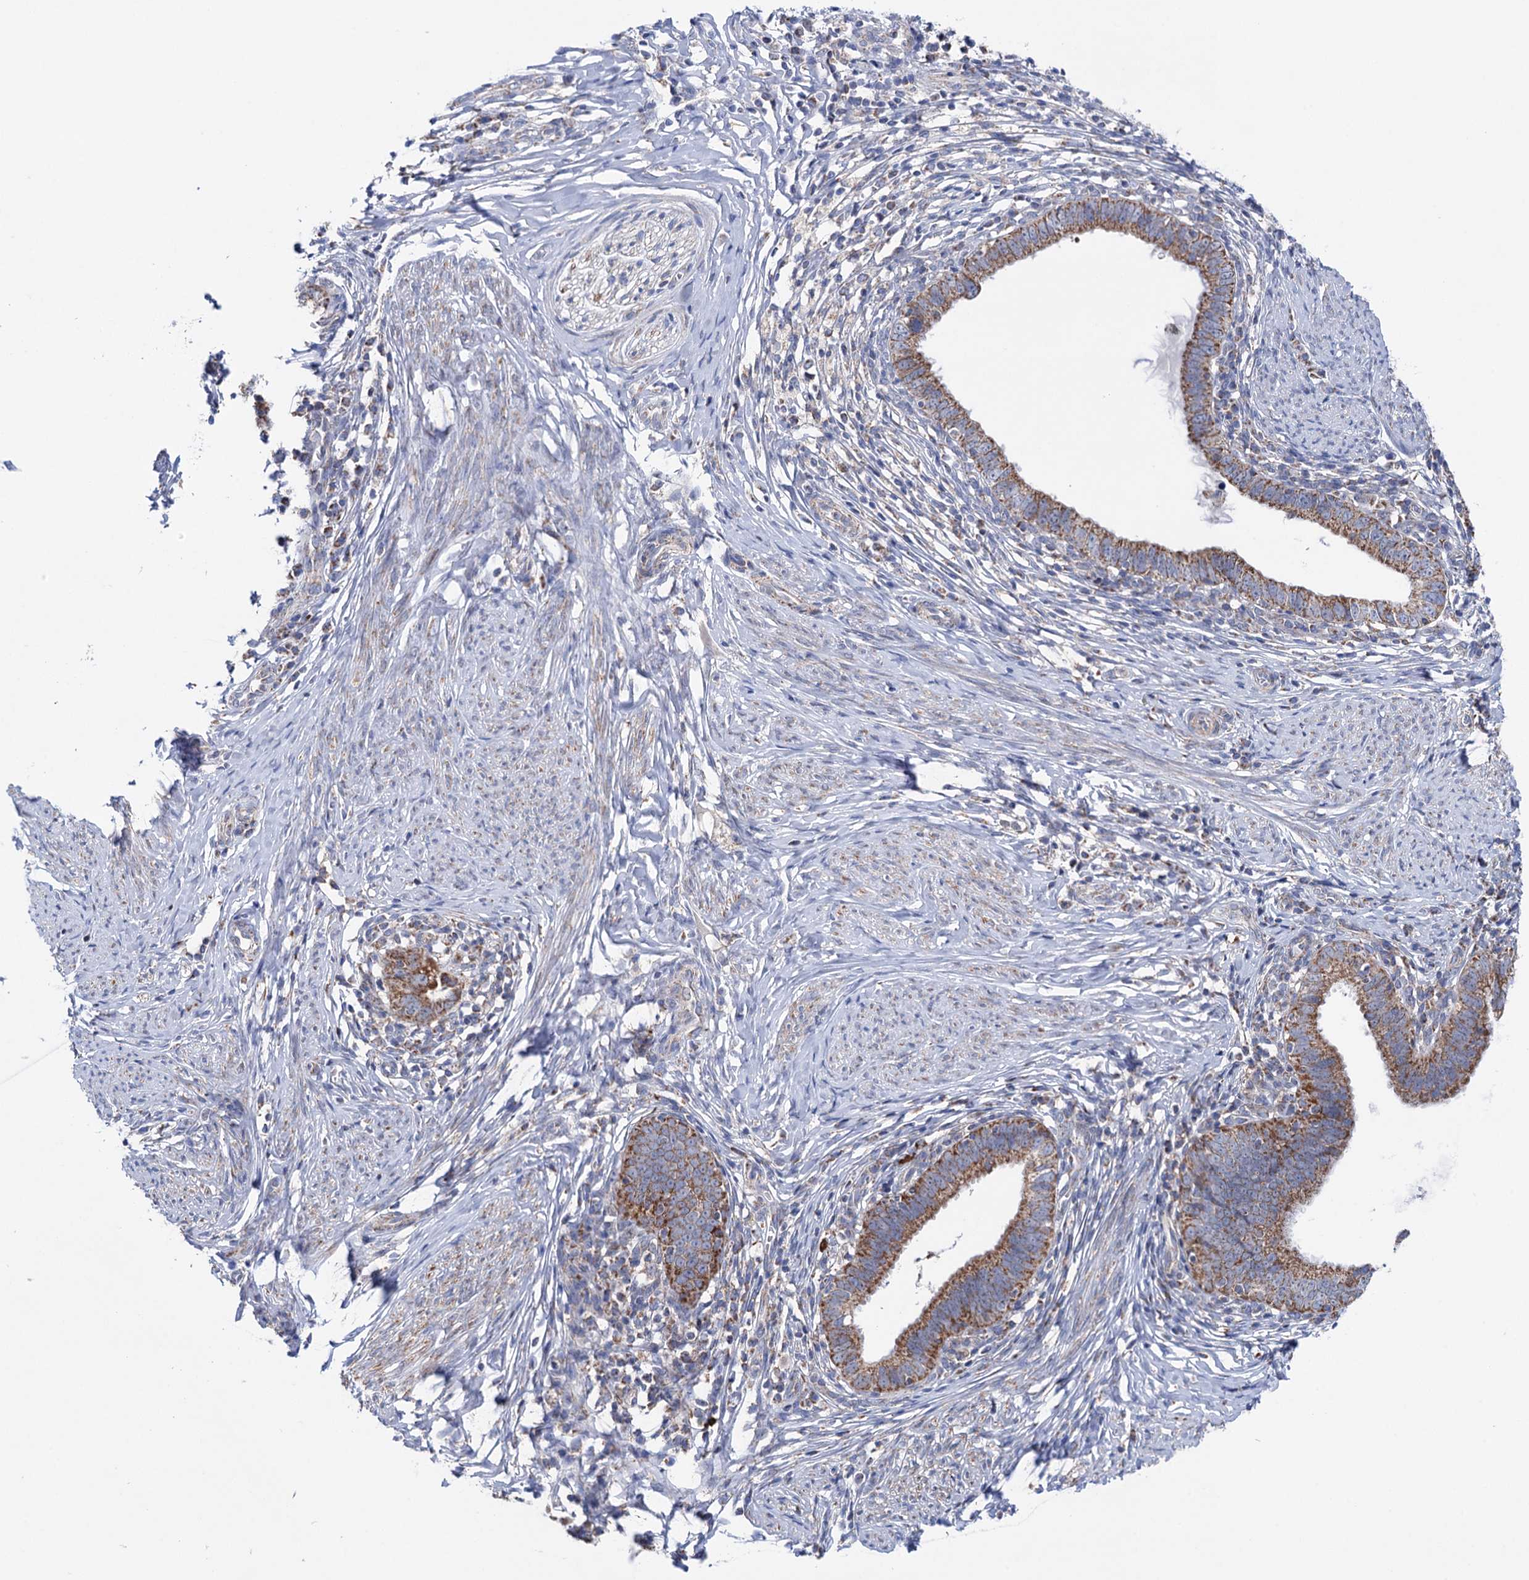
{"staining": {"intensity": "moderate", "quantity": ">75%", "location": "cytoplasmic/membranous"}, "tissue": "cervical cancer", "cell_type": "Tumor cells", "image_type": "cancer", "snomed": [{"axis": "morphology", "description": "Adenocarcinoma, NOS"}, {"axis": "topography", "description": "Cervix"}], "caption": "Cervical cancer (adenocarcinoma) stained with DAB immunohistochemistry (IHC) reveals medium levels of moderate cytoplasmic/membranous staining in about >75% of tumor cells.", "gene": "SUCLA2", "patient": {"sex": "female", "age": 36}}